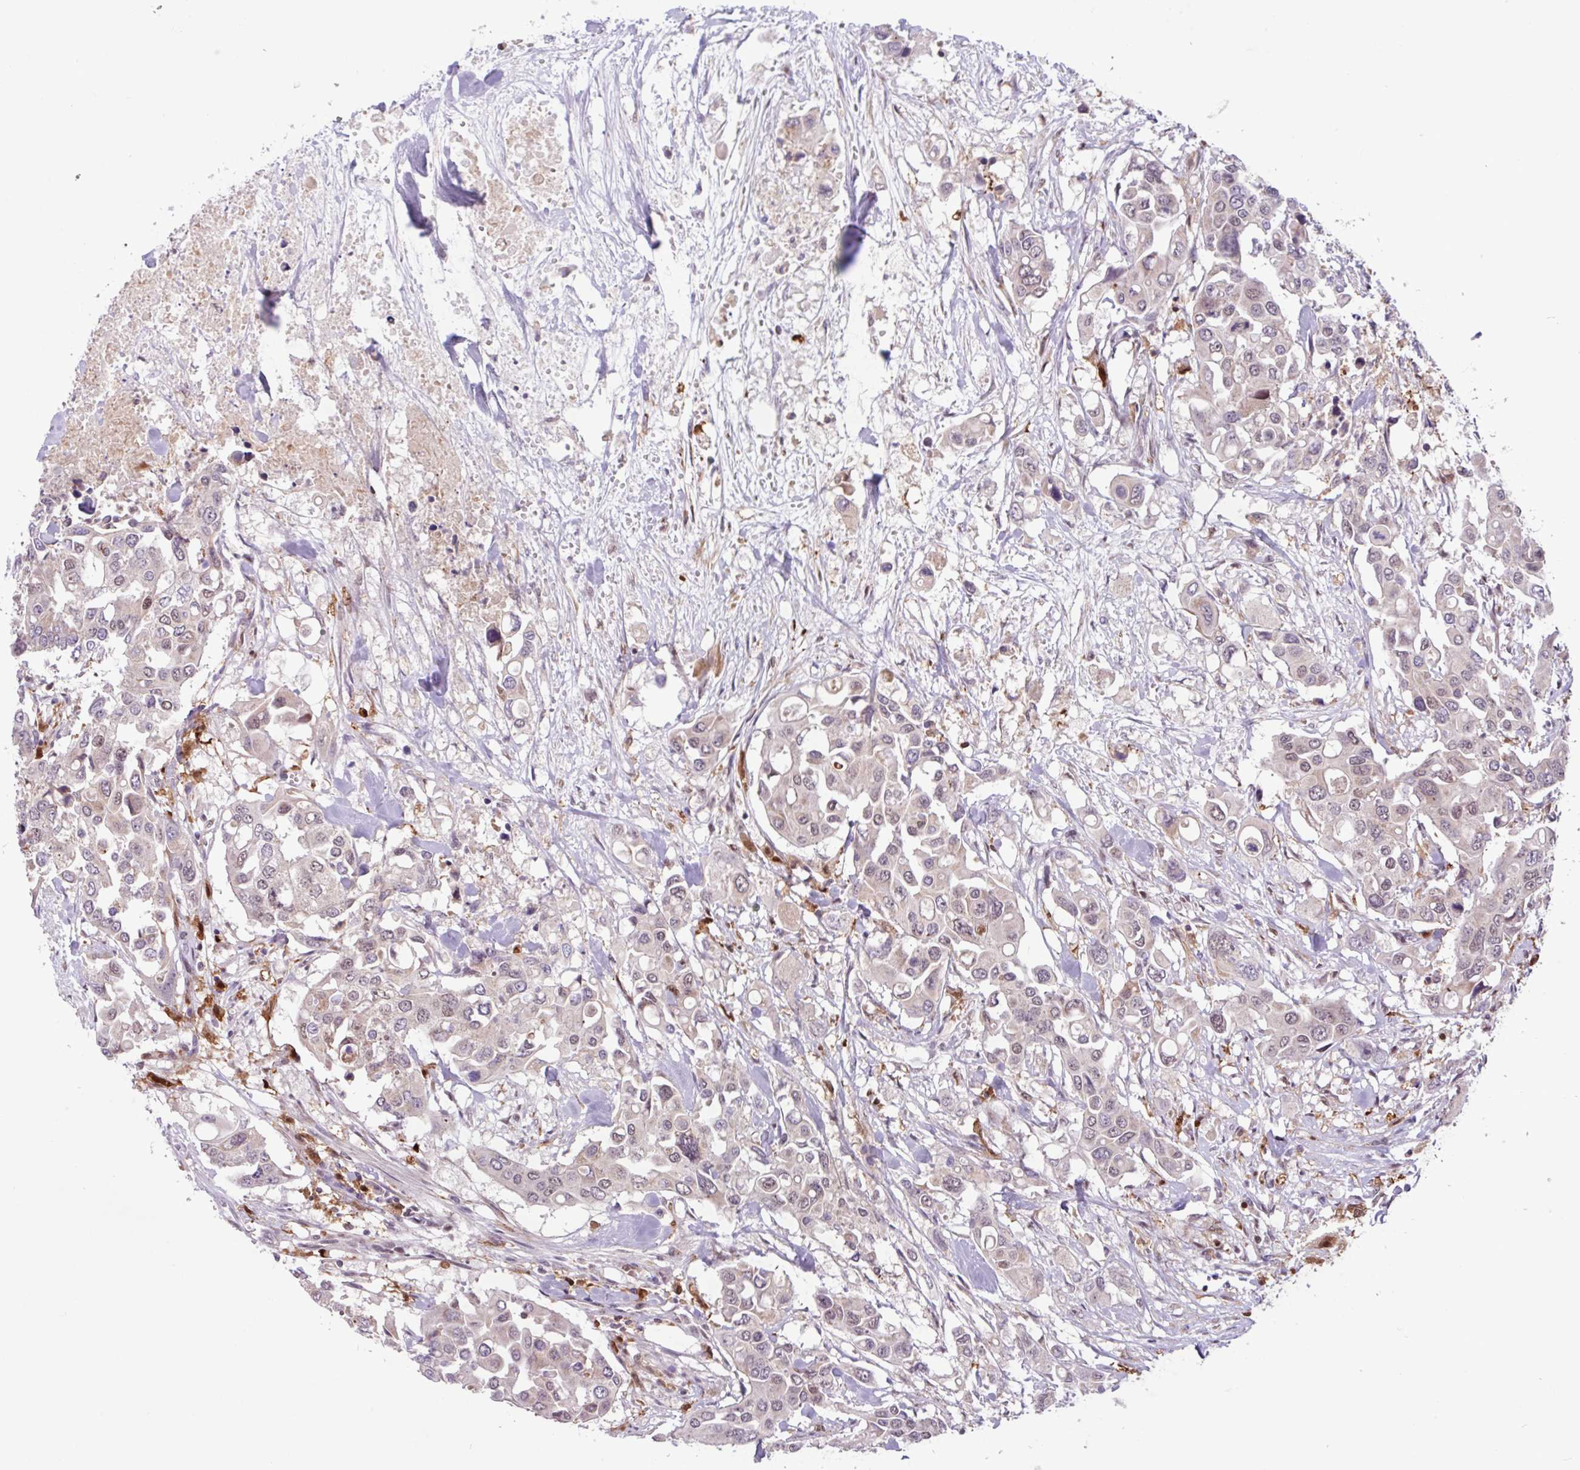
{"staining": {"intensity": "weak", "quantity": "25%-75%", "location": "nuclear"}, "tissue": "colorectal cancer", "cell_type": "Tumor cells", "image_type": "cancer", "snomed": [{"axis": "morphology", "description": "Adenocarcinoma, NOS"}, {"axis": "topography", "description": "Colon"}], "caption": "IHC micrograph of adenocarcinoma (colorectal) stained for a protein (brown), which exhibits low levels of weak nuclear staining in approximately 25%-75% of tumor cells.", "gene": "BRD3", "patient": {"sex": "male", "age": 77}}